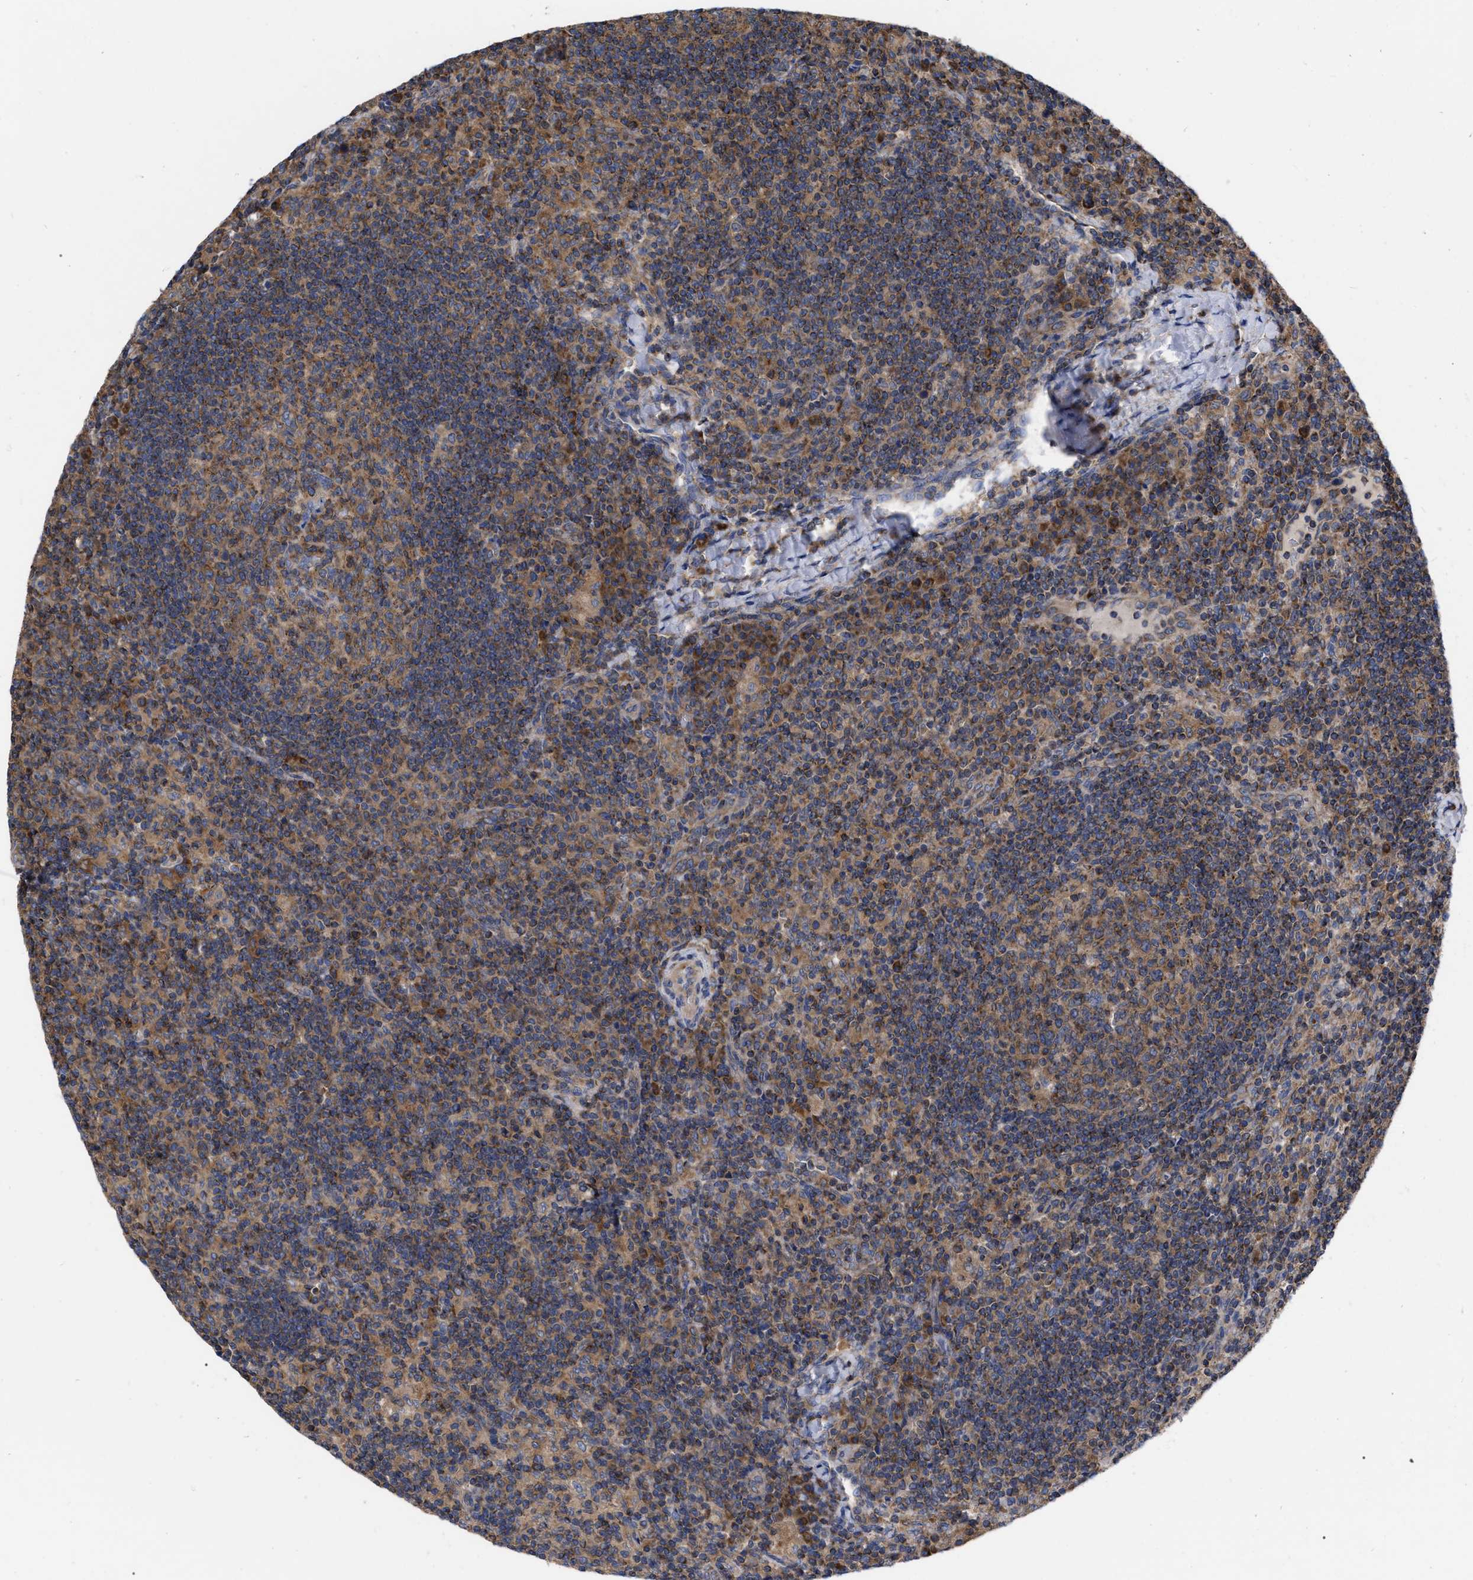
{"staining": {"intensity": "moderate", "quantity": ">75%", "location": "cytoplasmic/membranous"}, "tissue": "lymph node", "cell_type": "Germinal center cells", "image_type": "normal", "snomed": [{"axis": "morphology", "description": "Normal tissue, NOS"}, {"axis": "morphology", "description": "Inflammation, NOS"}, {"axis": "topography", "description": "Lymph node"}], "caption": "Immunohistochemical staining of benign lymph node shows >75% levels of moderate cytoplasmic/membranous protein positivity in about >75% of germinal center cells. Using DAB (brown) and hematoxylin (blue) stains, captured at high magnification using brightfield microscopy.", "gene": "CDKN2C", "patient": {"sex": "male", "age": 55}}